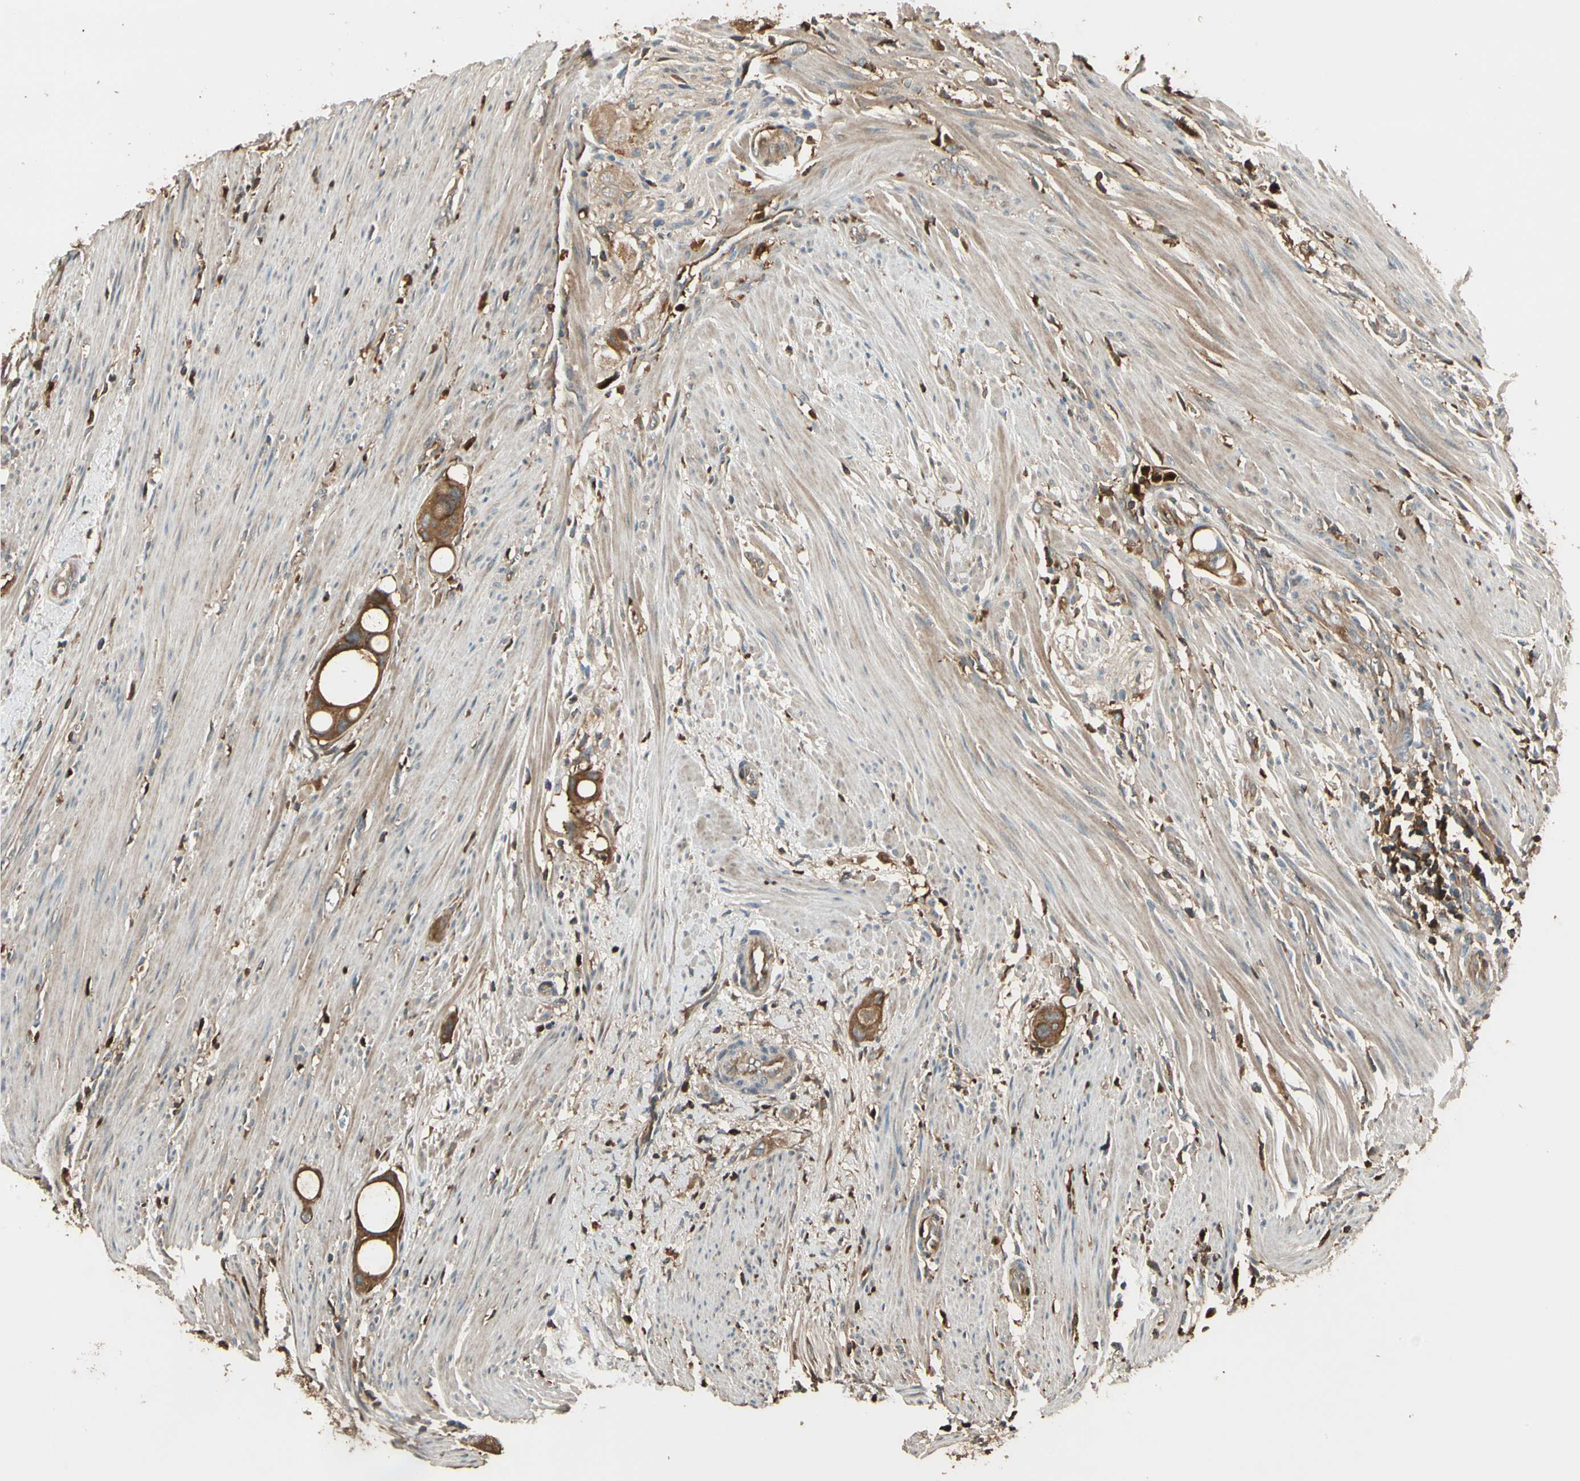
{"staining": {"intensity": "moderate", "quantity": ">75%", "location": "cytoplasmic/membranous"}, "tissue": "colorectal cancer", "cell_type": "Tumor cells", "image_type": "cancer", "snomed": [{"axis": "morphology", "description": "Adenocarcinoma, NOS"}, {"axis": "topography", "description": "Colon"}], "caption": "Human colorectal cancer (adenocarcinoma) stained with a protein marker shows moderate staining in tumor cells.", "gene": "STX11", "patient": {"sex": "female", "age": 57}}